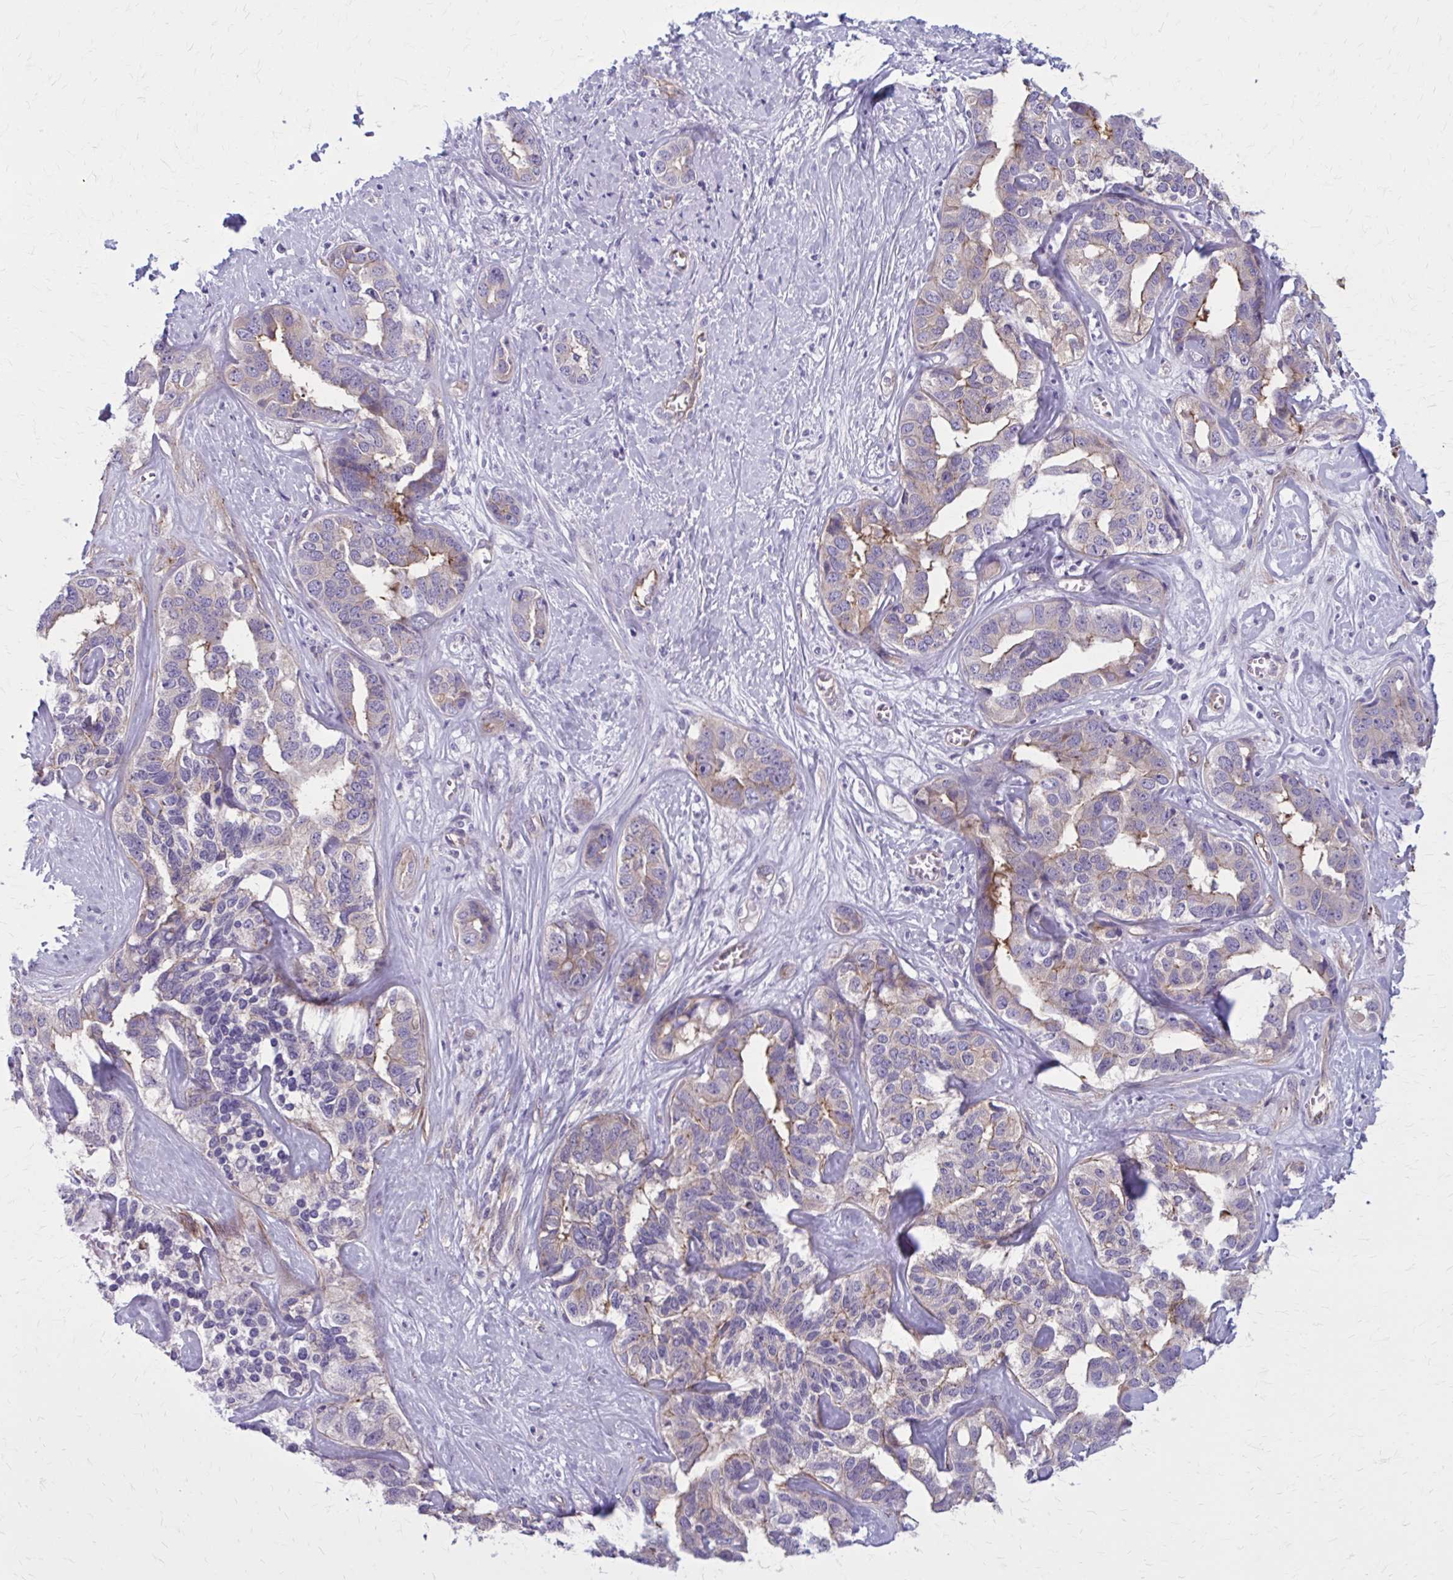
{"staining": {"intensity": "weak", "quantity": "<25%", "location": "cytoplasmic/membranous"}, "tissue": "liver cancer", "cell_type": "Tumor cells", "image_type": "cancer", "snomed": [{"axis": "morphology", "description": "Cholangiocarcinoma"}, {"axis": "topography", "description": "Liver"}], "caption": "DAB immunohistochemical staining of cholangiocarcinoma (liver) displays no significant positivity in tumor cells. The staining was performed using DAB (3,3'-diaminobenzidine) to visualize the protein expression in brown, while the nuclei were stained in blue with hematoxylin (Magnification: 20x).", "gene": "ZDHHC7", "patient": {"sex": "male", "age": 59}}